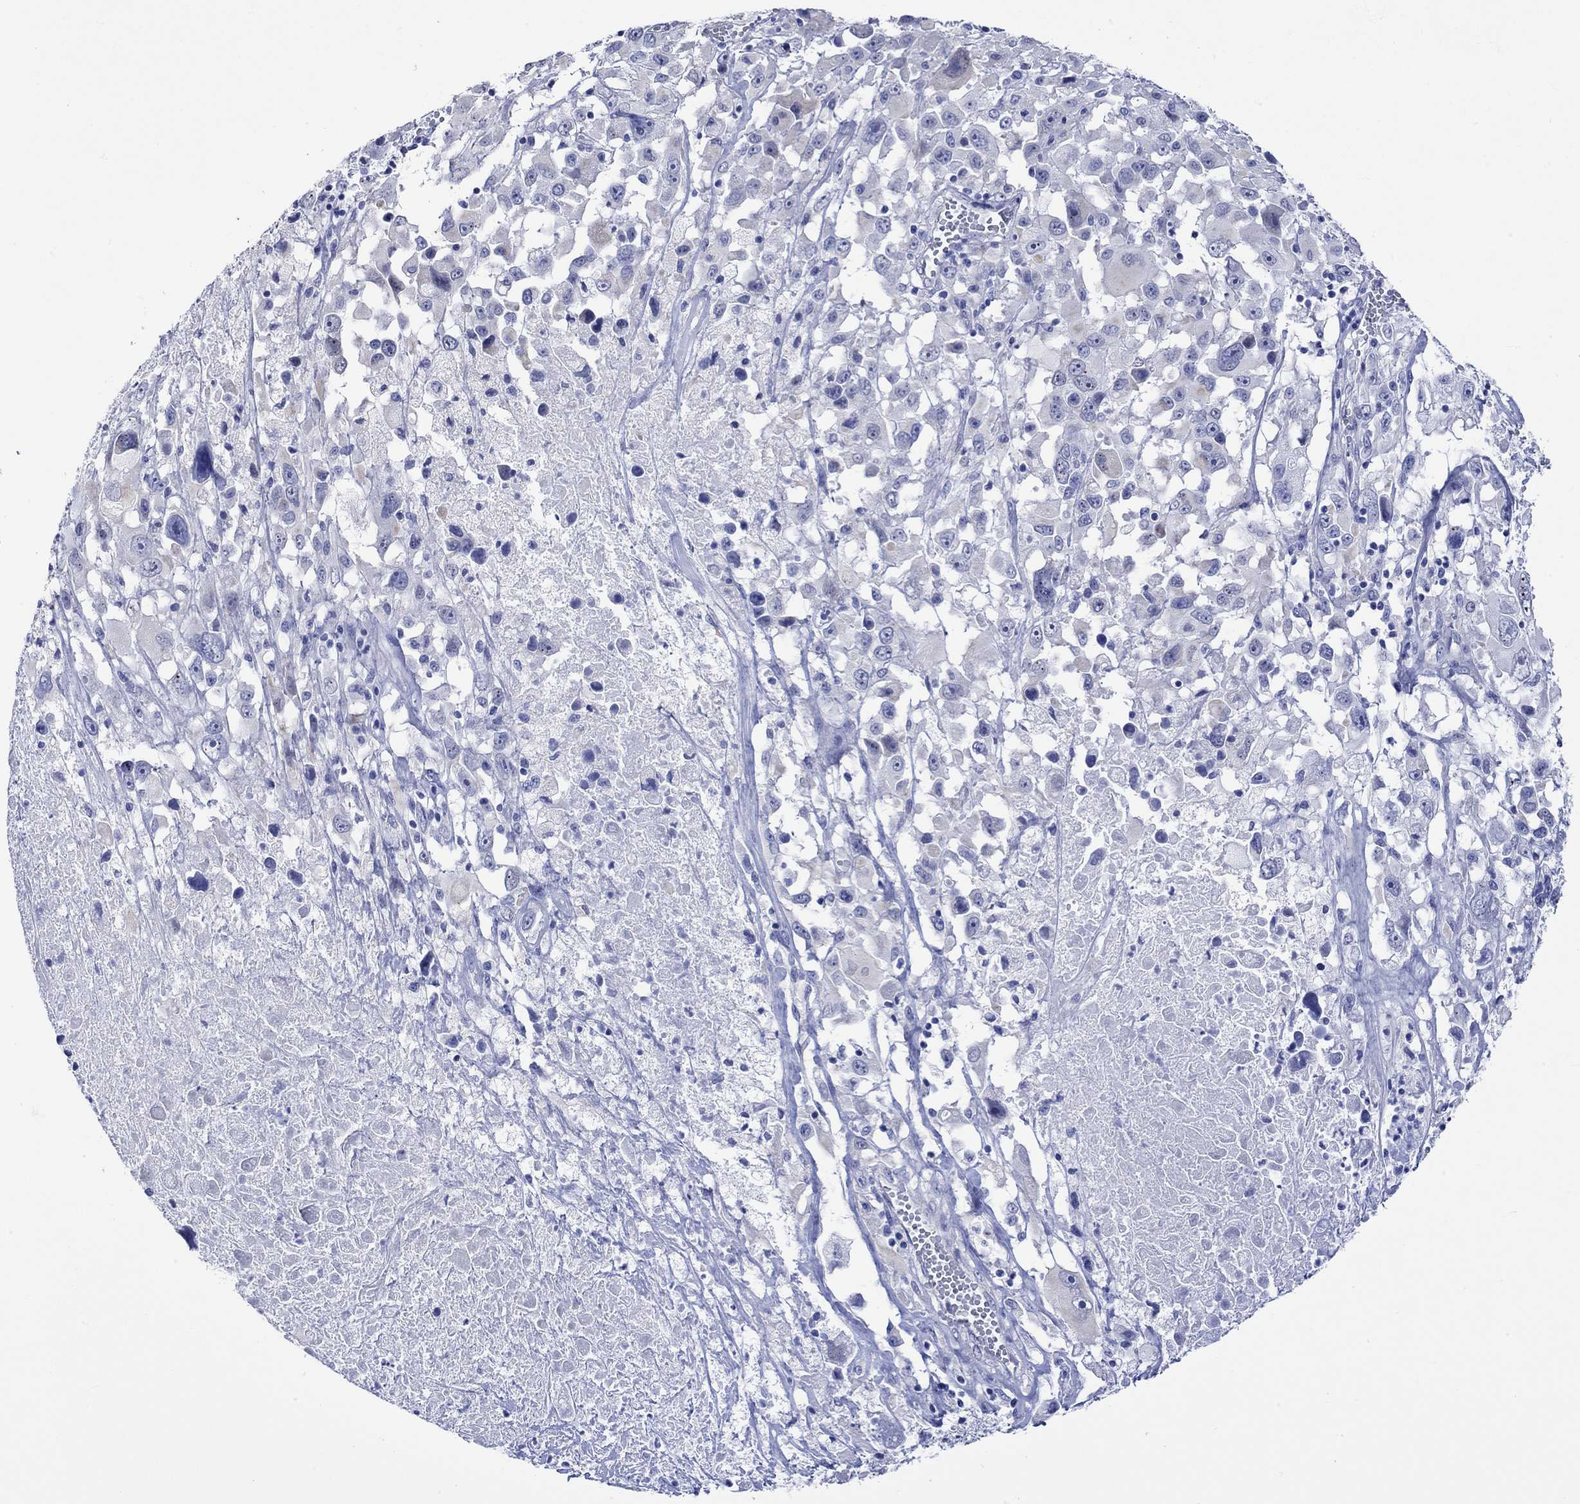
{"staining": {"intensity": "negative", "quantity": "none", "location": "none"}, "tissue": "melanoma", "cell_type": "Tumor cells", "image_type": "cancer", "snomed": [{"axis": "morphology", "description": "Malignant melanoma, Metastatic site"}, {"axis": "topography", "description": "Lymph node"}], "caption": "Tumor cells are negative for protein expression in human malignant melanoma (metastatic site).", "gene": "HARBI1", "patient": {"sex": "male", "age": 50}}